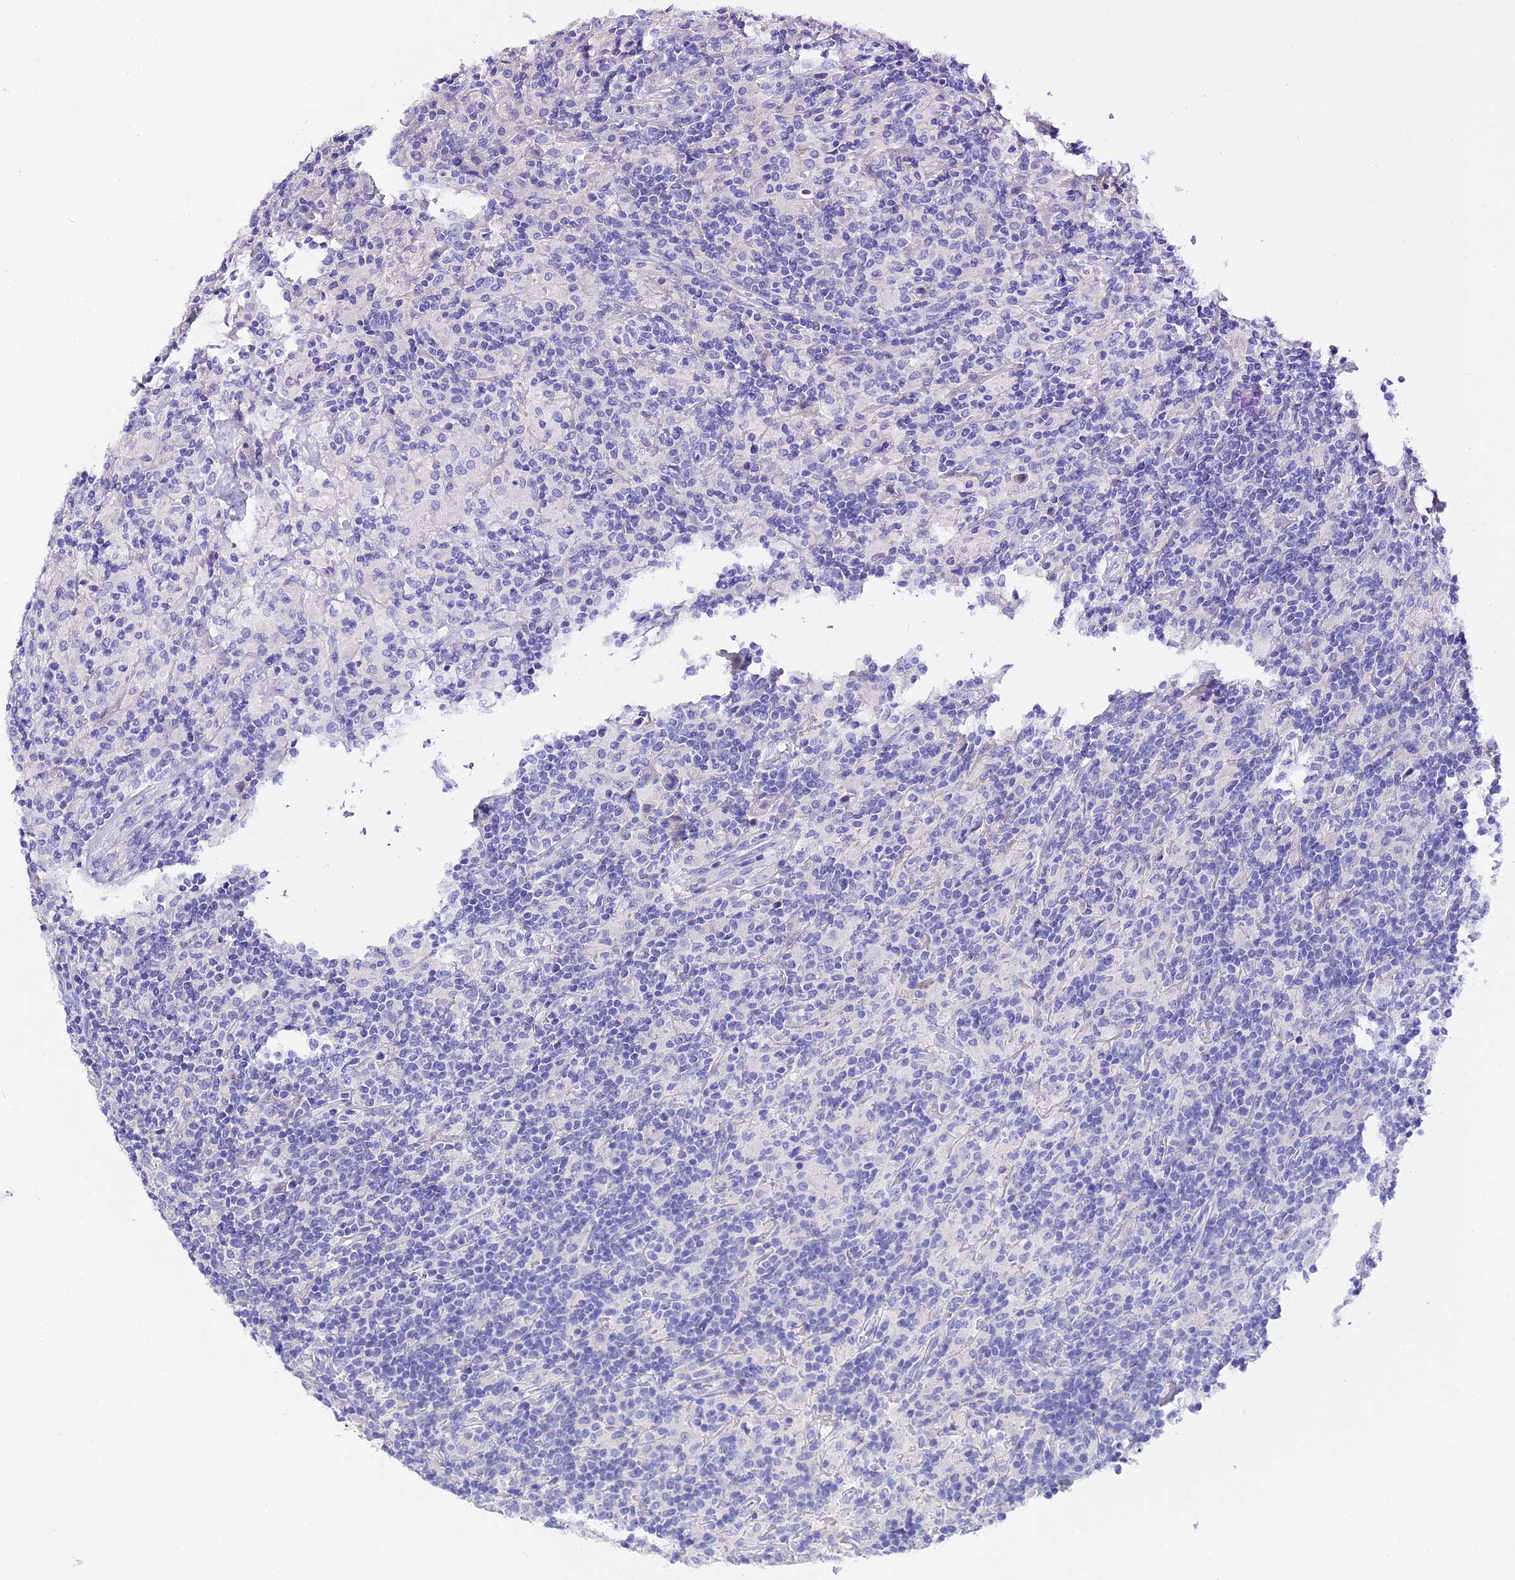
{"staining": {"intensity": "negative", "quantity": "none", "location": "none"}, "tissue": "lymphoma", "cell_type": "Tumor cells", "image_type": "cancer", "snomed": [{"axis": "morphology", "description": "Hodgkin's disease, NOS"}, {"axis": "topography", "description": "Lymph node"}], "caption": "Immunohistochemical staining of human Hodgkin's disease demonstrates no significant positivity in tumor cells. (Brightfield microscopy of DAB (3,3'-diaminobenzidine) IHC at high magnification).", "gene": "C12orf29", "patient": {"sex": "male", "age": 70}}